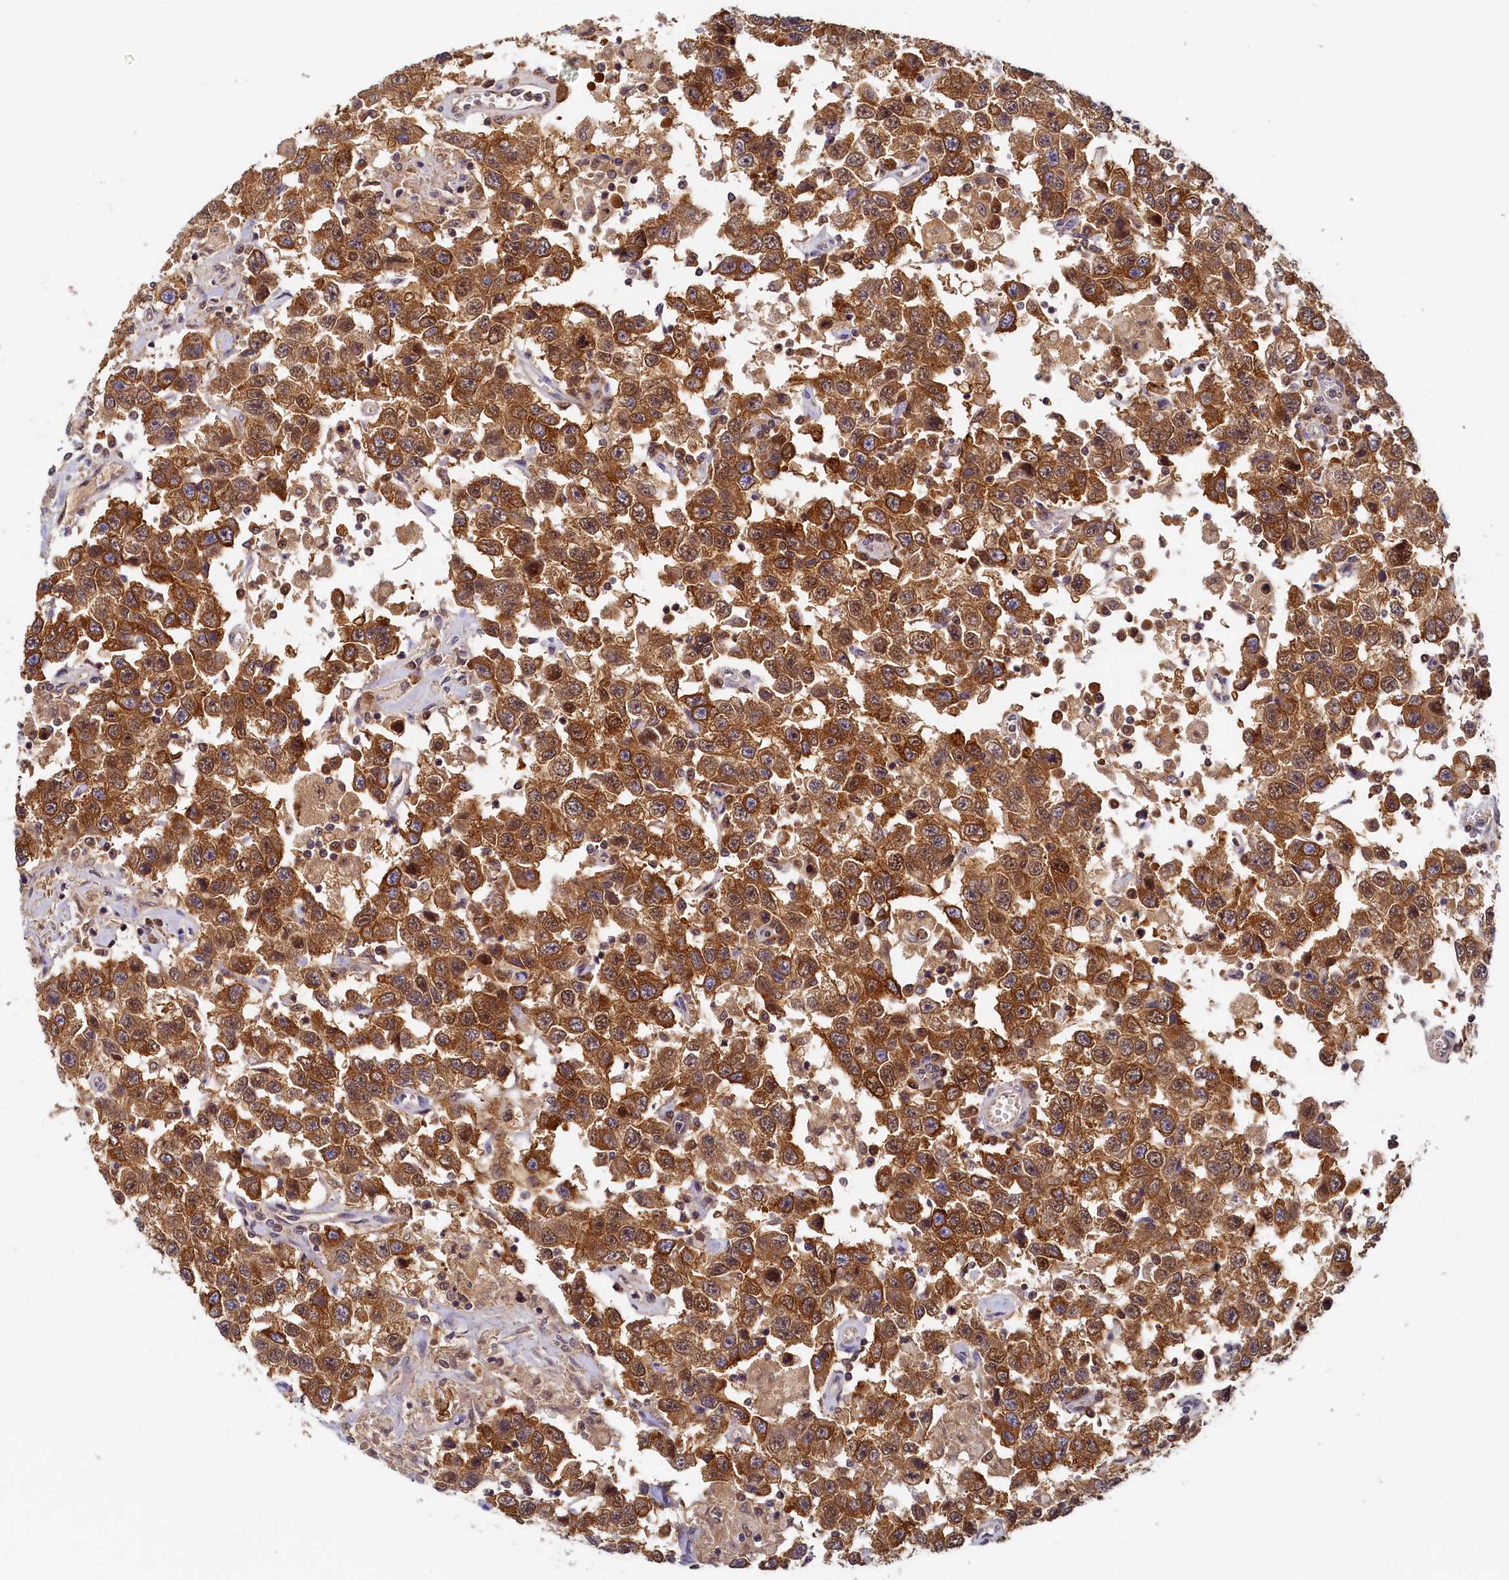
{"staining": {"intensity": "moderate", "quantity": ">75%", "location": "cytoplasmic/membranous,nuclear"}, "tissue": "testis cancer", "cell_type": "Tumor cells", "image_type": "cancer", "snomed": [{"axis": "morphology", "description": "Seminoma, NOS"}, {"axis": "topography", "description": "Testis"}], "caption": "Tumor cells show medium levels of moderate cytoplasmic/membranous and nuclear expression in about >75% of cells in human testis seminoma.", "gene": "PAAF1", "patient": {"sex": "male", "age": 41}}